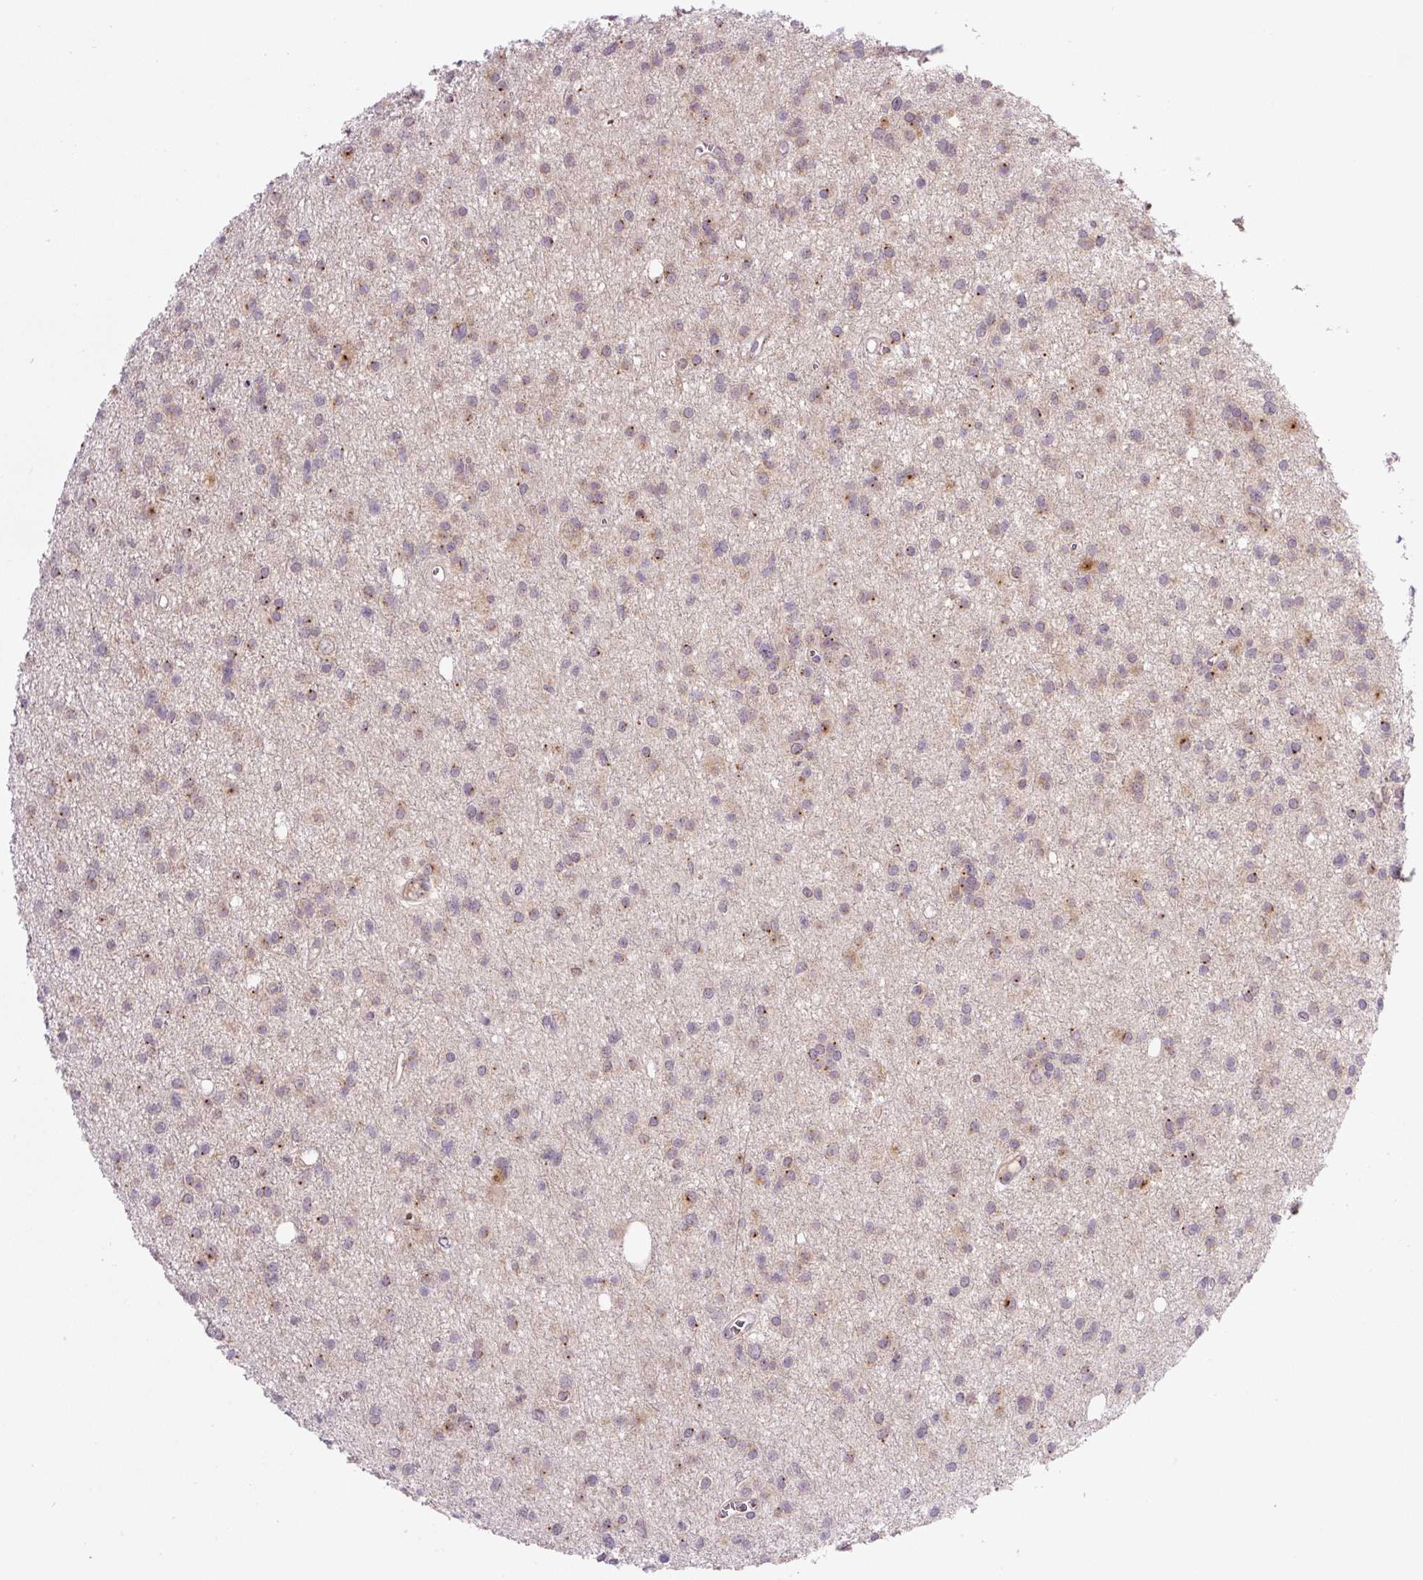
{"staining": {"intensity": "weak", "quantity": "25%-75%", "location": "cytoplasmic/membranous"}, "tissue": "glioma", "cell_type": "Tumor cells", "image_type": "cancer", "snomed": [{"axis": "morphology", "description": "Glioma, malignant, High grade"}, {"axis": "topography", "description": "Brain"}], "caption": "Malignant glioma (high-grade) was stained to show a protein in brown. There is low levels of weak cytoplasmic/membranous staining in about 25%-75% of tumor cells. Nuclei are stained in blue.", "gene": "PCM1", "patient": {"sex": "male", "age": 23}}